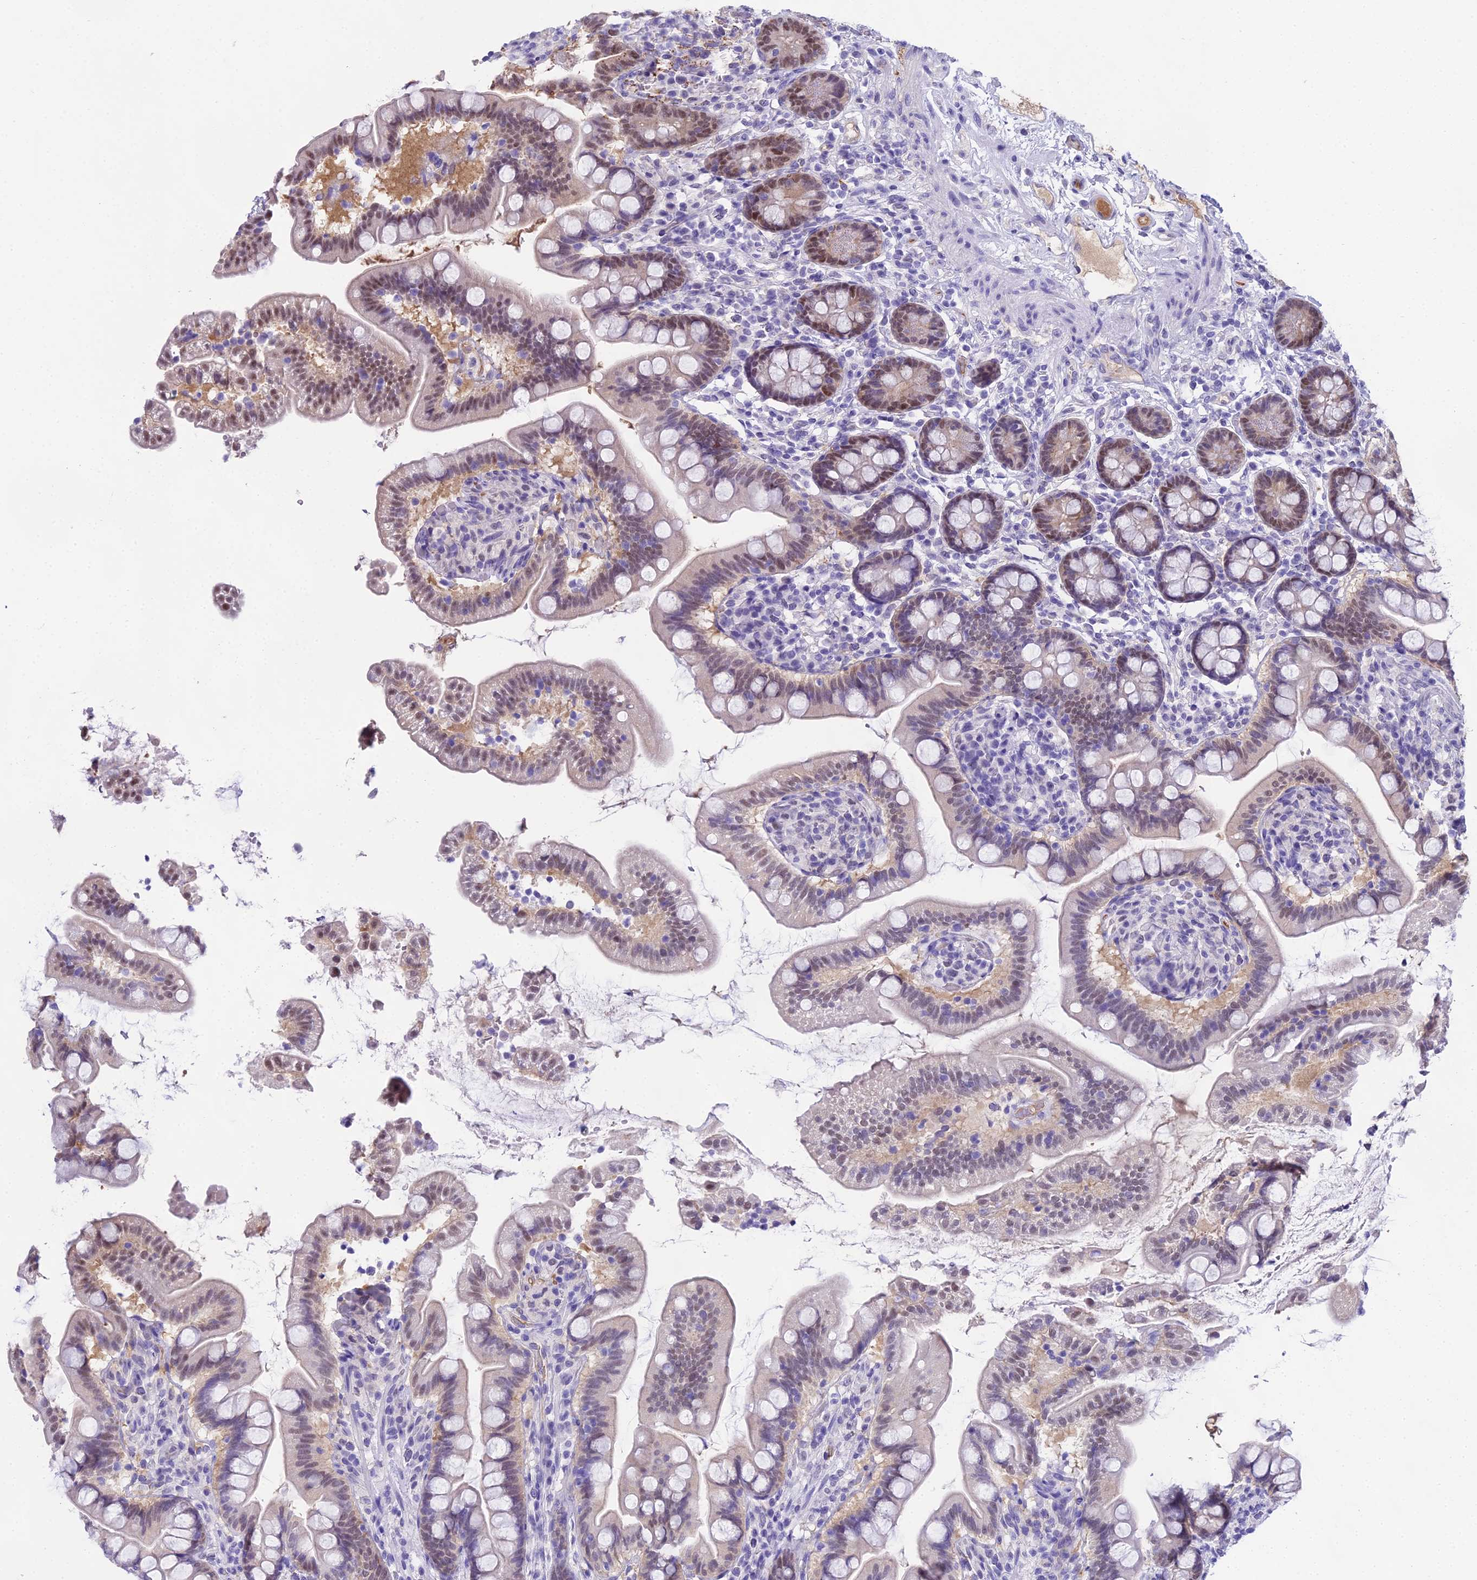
{"staining": {"intensity": "moderate", "quantity": "25%-75%", "location": "nuclear"}, "tissue": "small intestine", "cell_type": "Glandular cells", "image_type": "normal", "snomed": [{"axis": "morphology", "description": "Normal tissue, NOS"}, {"axis": "topography", "description": "Small intestine"}], "caption": "An immunohistochemistry photomicrograph of unremarkable tissue is shown. Protein staining in brown shows moderate nuclear positivity in small intestine within glandular cells.", "gene": "MAT2A", "patient": {"sex": "female", "age": 64}}